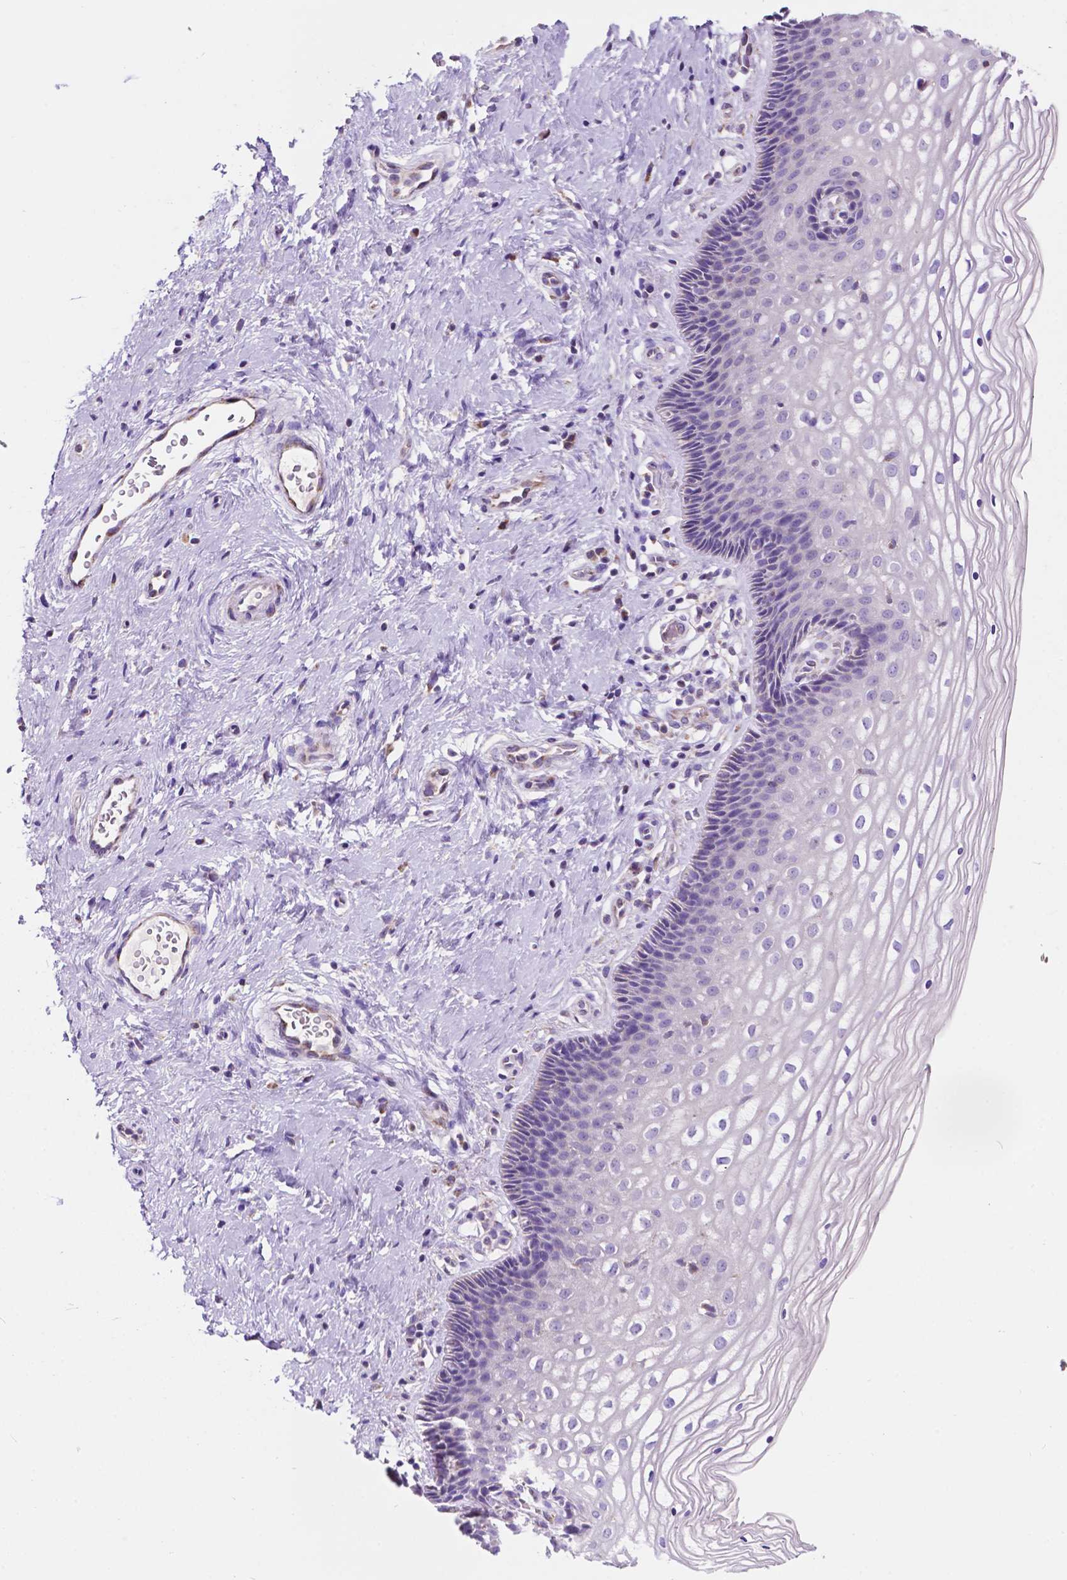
{"staining": {"intensity": "negative", "quantity": "none", "location": "none"}, "tissue": "cervix", "cell_type": "Glandular cells", "image_type": "normal", "snomed": [{"axis": "morphology", "description": "Normal tissue, NOS"}, {"axis": "topography", "description": "Cervix"}], "caption": "The immunohistochemistry image has no significant positivity in glandular cells of cervix.", "gene": "TRPV5", "patient": {"sex": "female", "age": 34}}